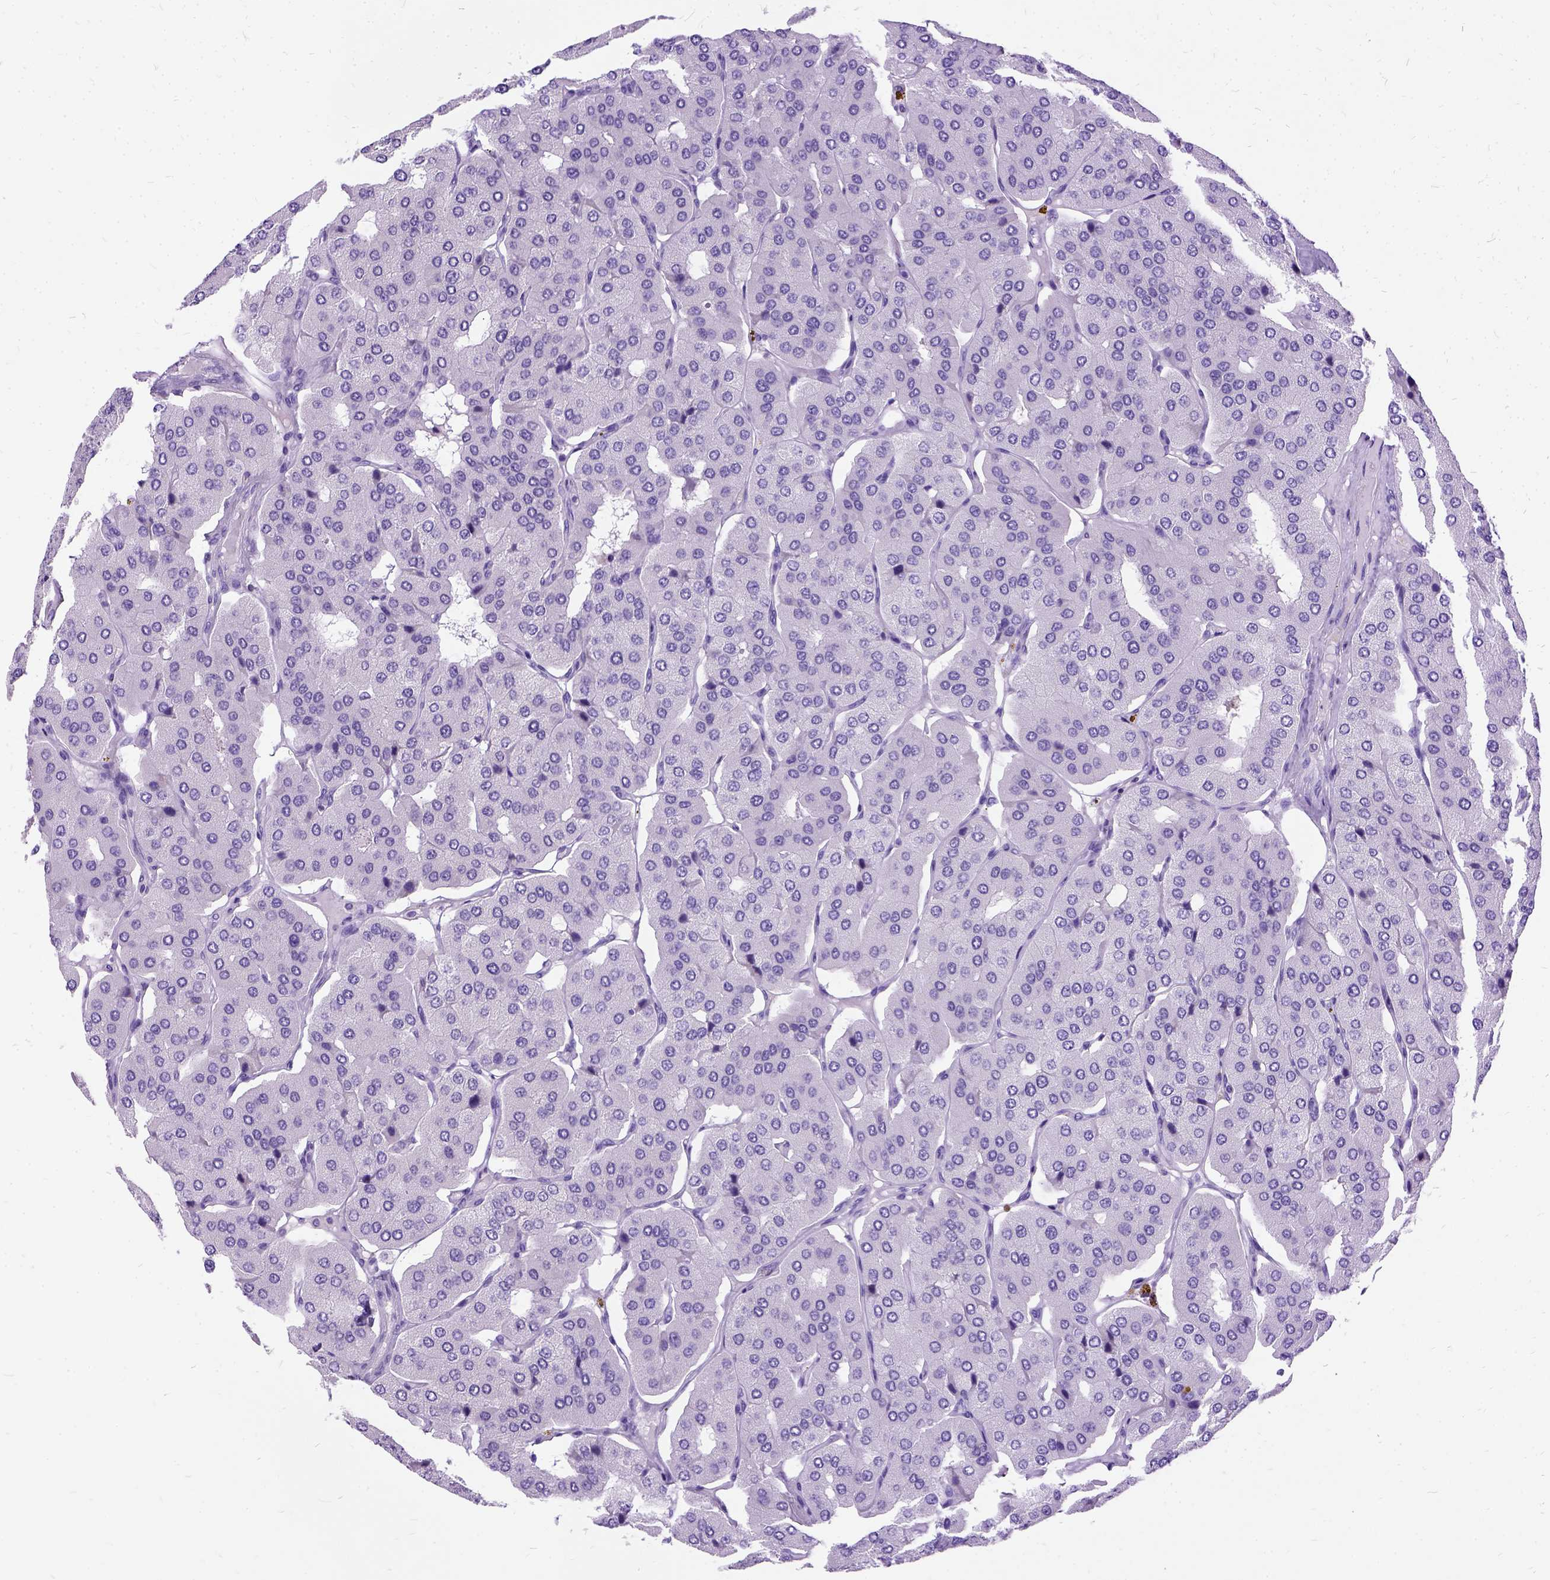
{"staining": {"intensity": "negative", "quantity": "none", "location": "none"}, "tissue": "parathyroid gland", "cell_type": "Glandular cells", "image_type": "normal", "snomed": [{"axis": "morphology", "description": "Normal tissue, NOS"}, {"axis": "morphology", "description": "Adenoma, NOS"}, {"axis": "topography", "description": "Parathyroid gland"}], "caption": "Immunohistochemistry (IHC) photomicrograph of benign parathyroid gland stained for a protein (brown), which demonstrates no positivity in glandular cells. (DAB (3,3'-diaminobenzidine) IHC, high magnification).", "gene": "ENSG00000254979", "patient": {"sex": "female", "age": 86}}